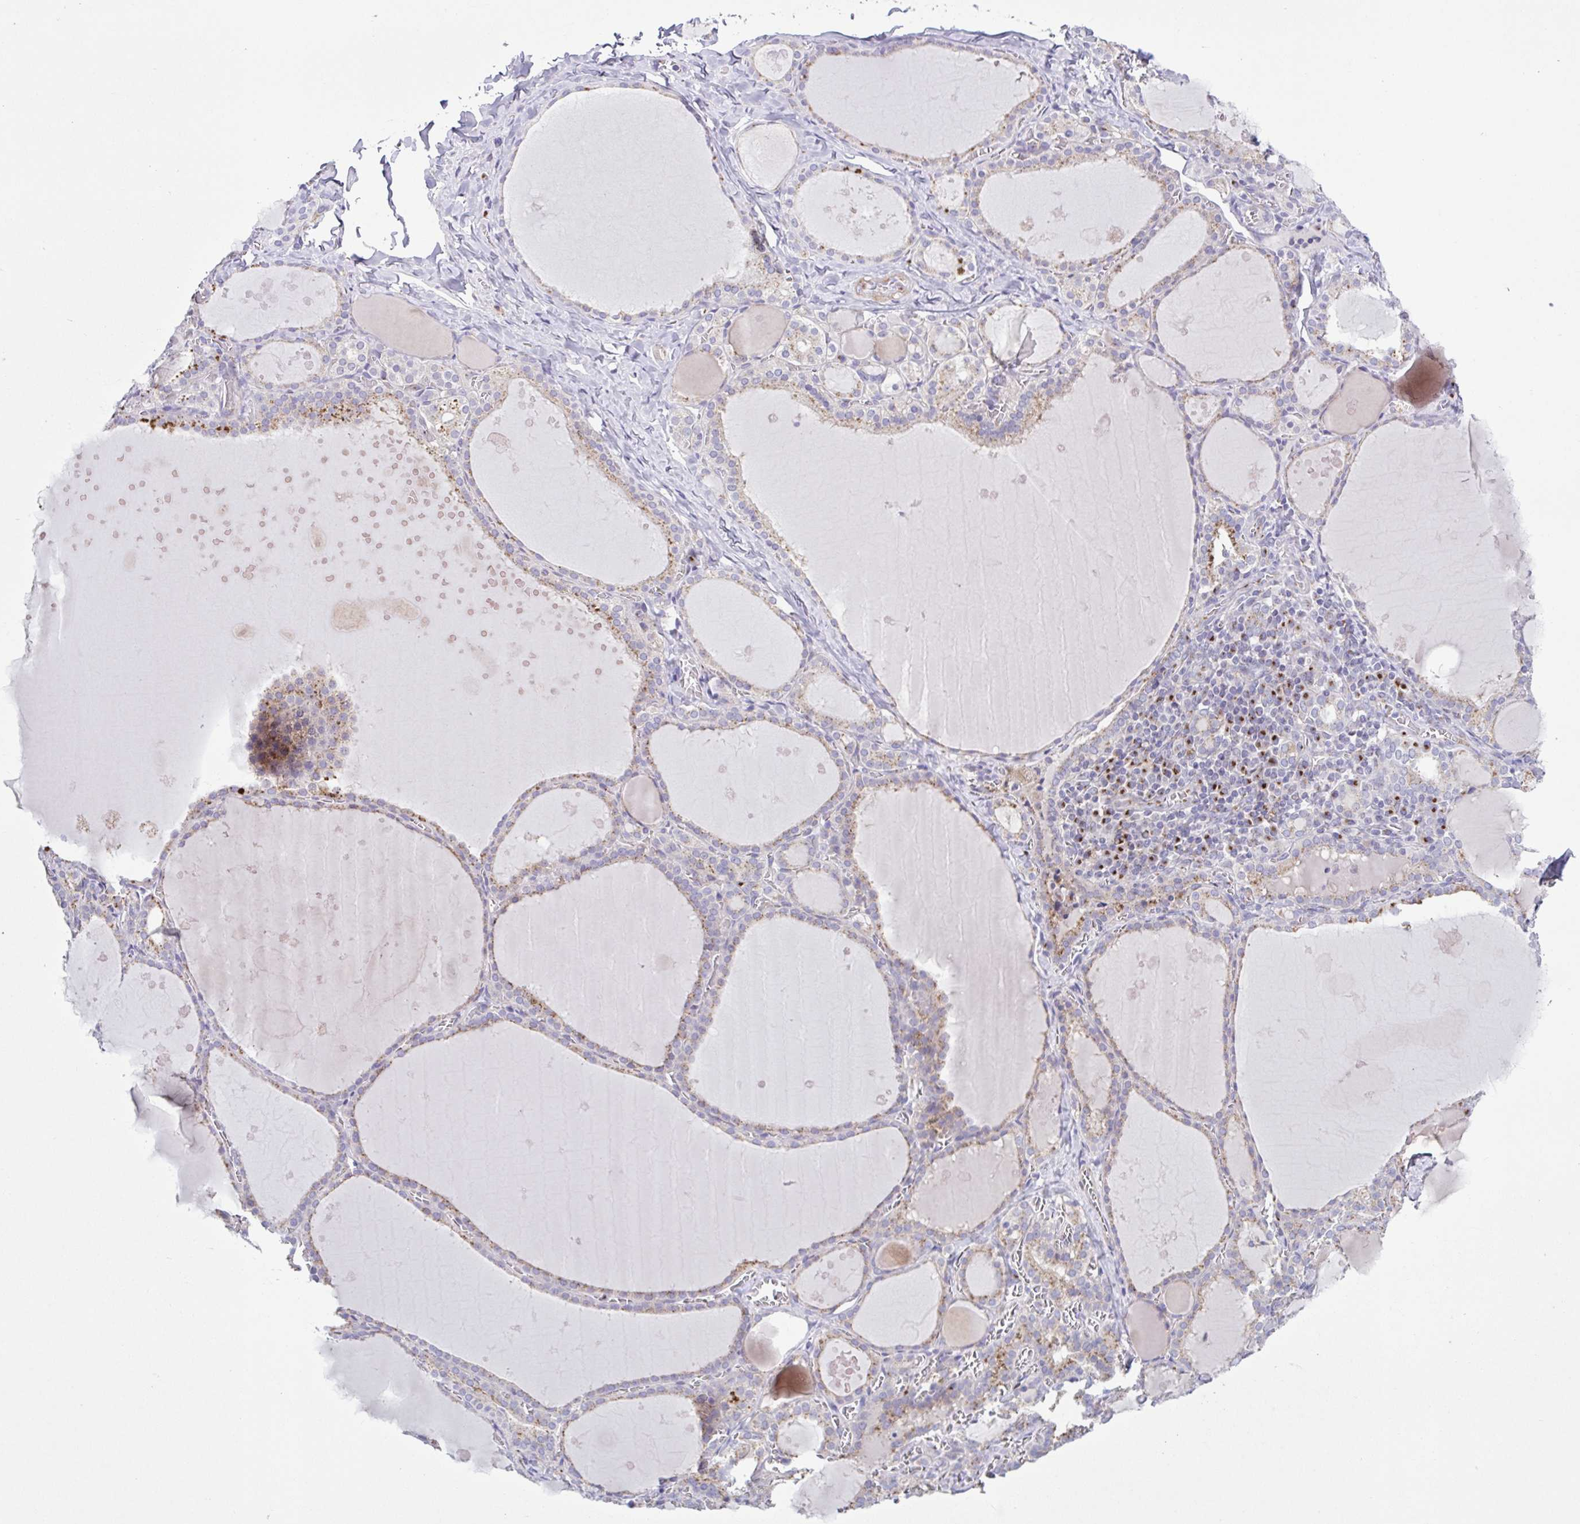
{"staining": {"intensity": "weak", "quantity": "<25%", "location": "cytoplasmic/membranous"}, "tissue": "thyroid gland", "cell_type": "Glandular cells", "image_type": "normal", "snomed": [{"axis": "morphology", "description": "Normal tissue, NOS"}, {"axis": "topography", "description": "Thyroid gland"}], "caption": "Glandular cells are negative for brown protein staining in normal thyroid gland. Brightfield microscopy of immunohistochemistry stained with DAB (3,3'-diaminobenzidine) (brown) and hematoxylin (blue), captured at high magnification.", "gene": "COL17A1", "patient": {"sex": "male", "age": 56}}